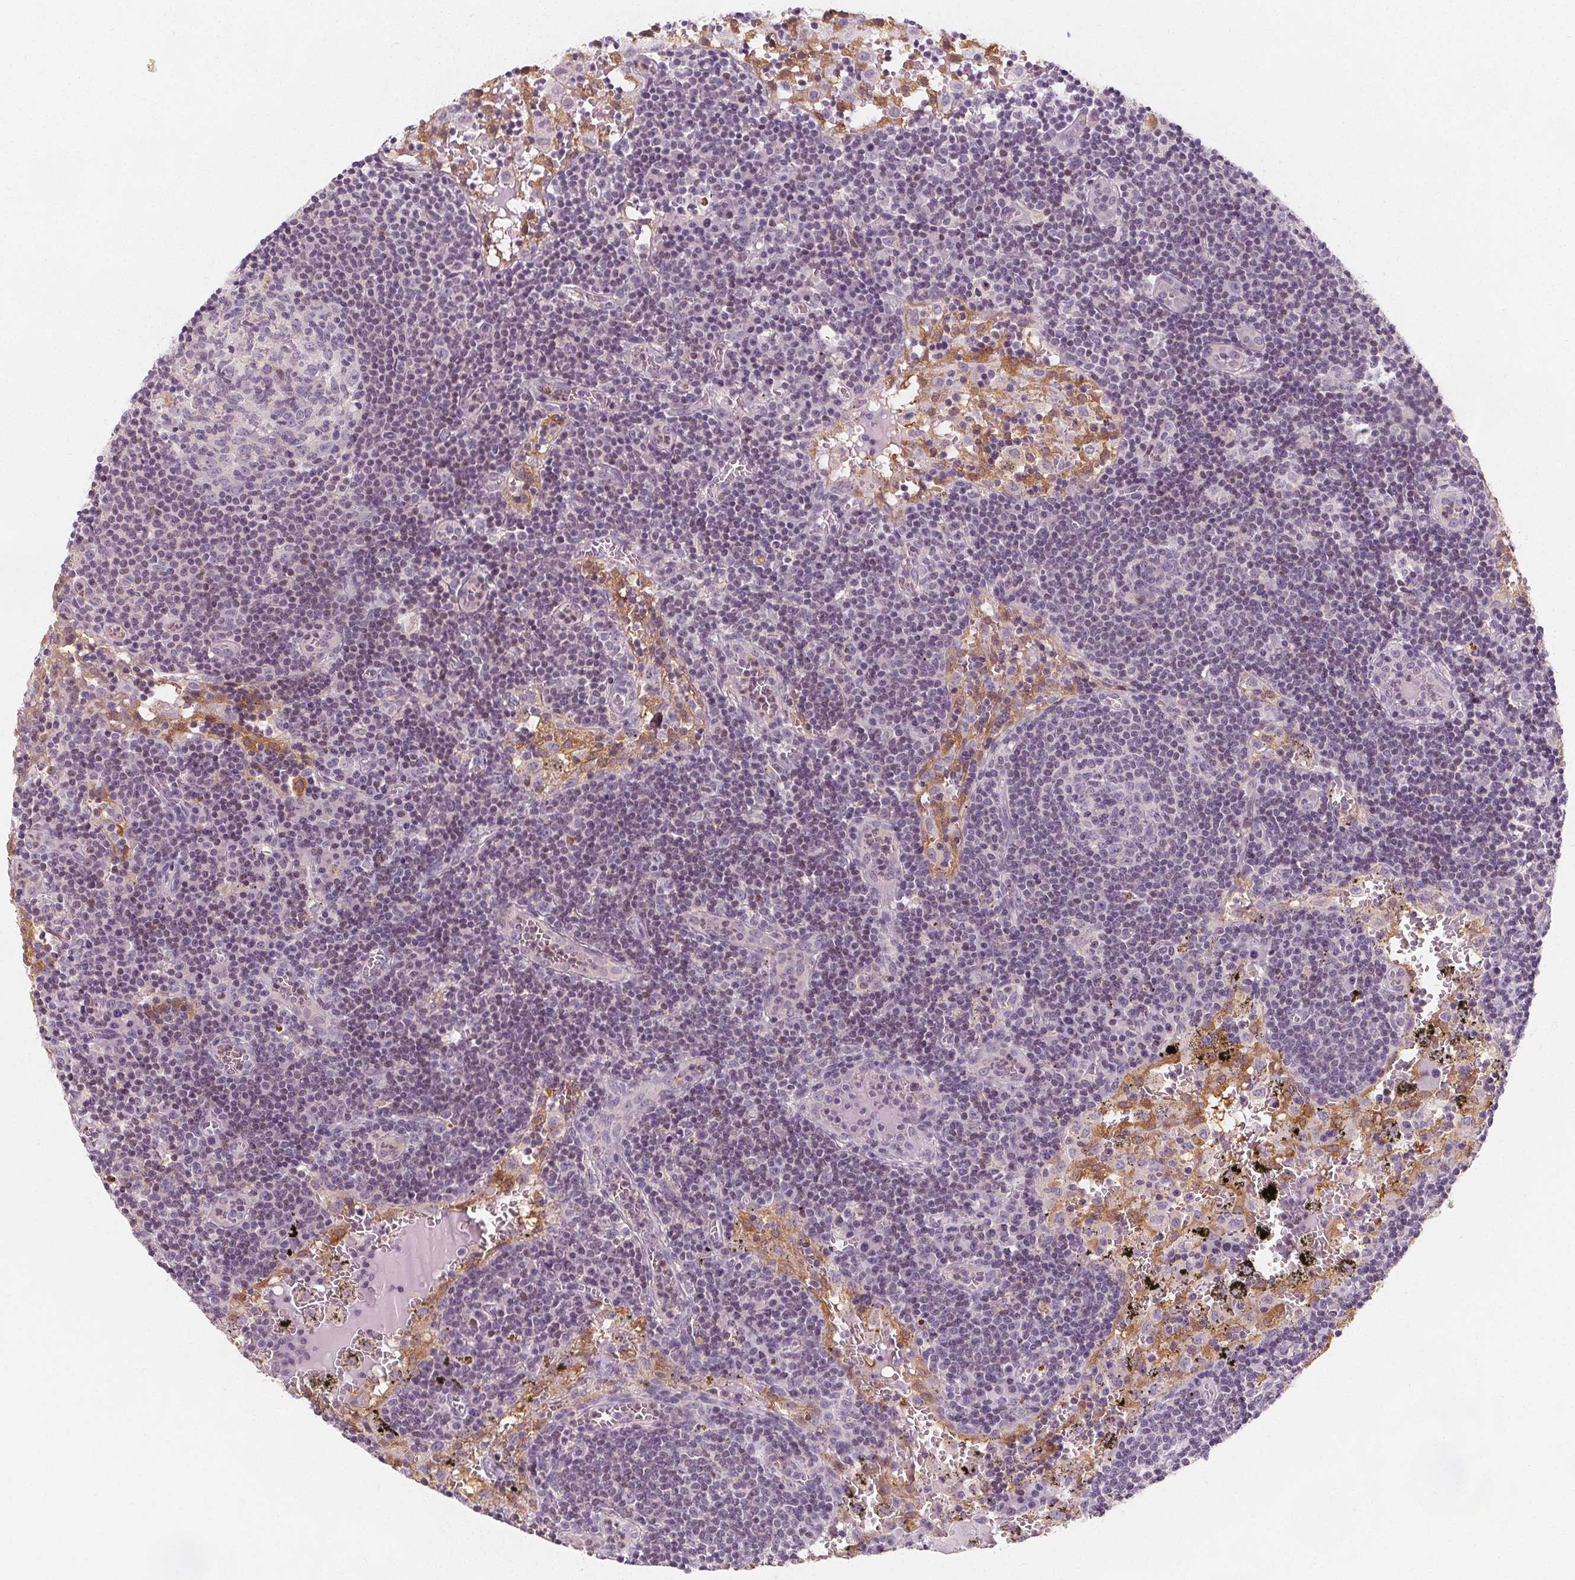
{"staining": {"intensity": "negative", "quantity": "none", "location": "none"}, "tissue": "lymph node", "cell_type": "Germinal center cells", "image_type": "normal", "snomed": [{"axis": "morphology", "description": "Normal tissue, NOS"}, {"axis": "topography", "description": "Lymph node"}], "caption": "Germinal center cells are negative for protein expression in unremarkable human lymph node. Brightfield microscopy of IHC stained with DAB (3,3'-diaminobenzidine) (brown) and hematoxylin (blue), captured at high magnification.", "gene": "UGP2", "patient": {"sex": "male", "age": 62}}